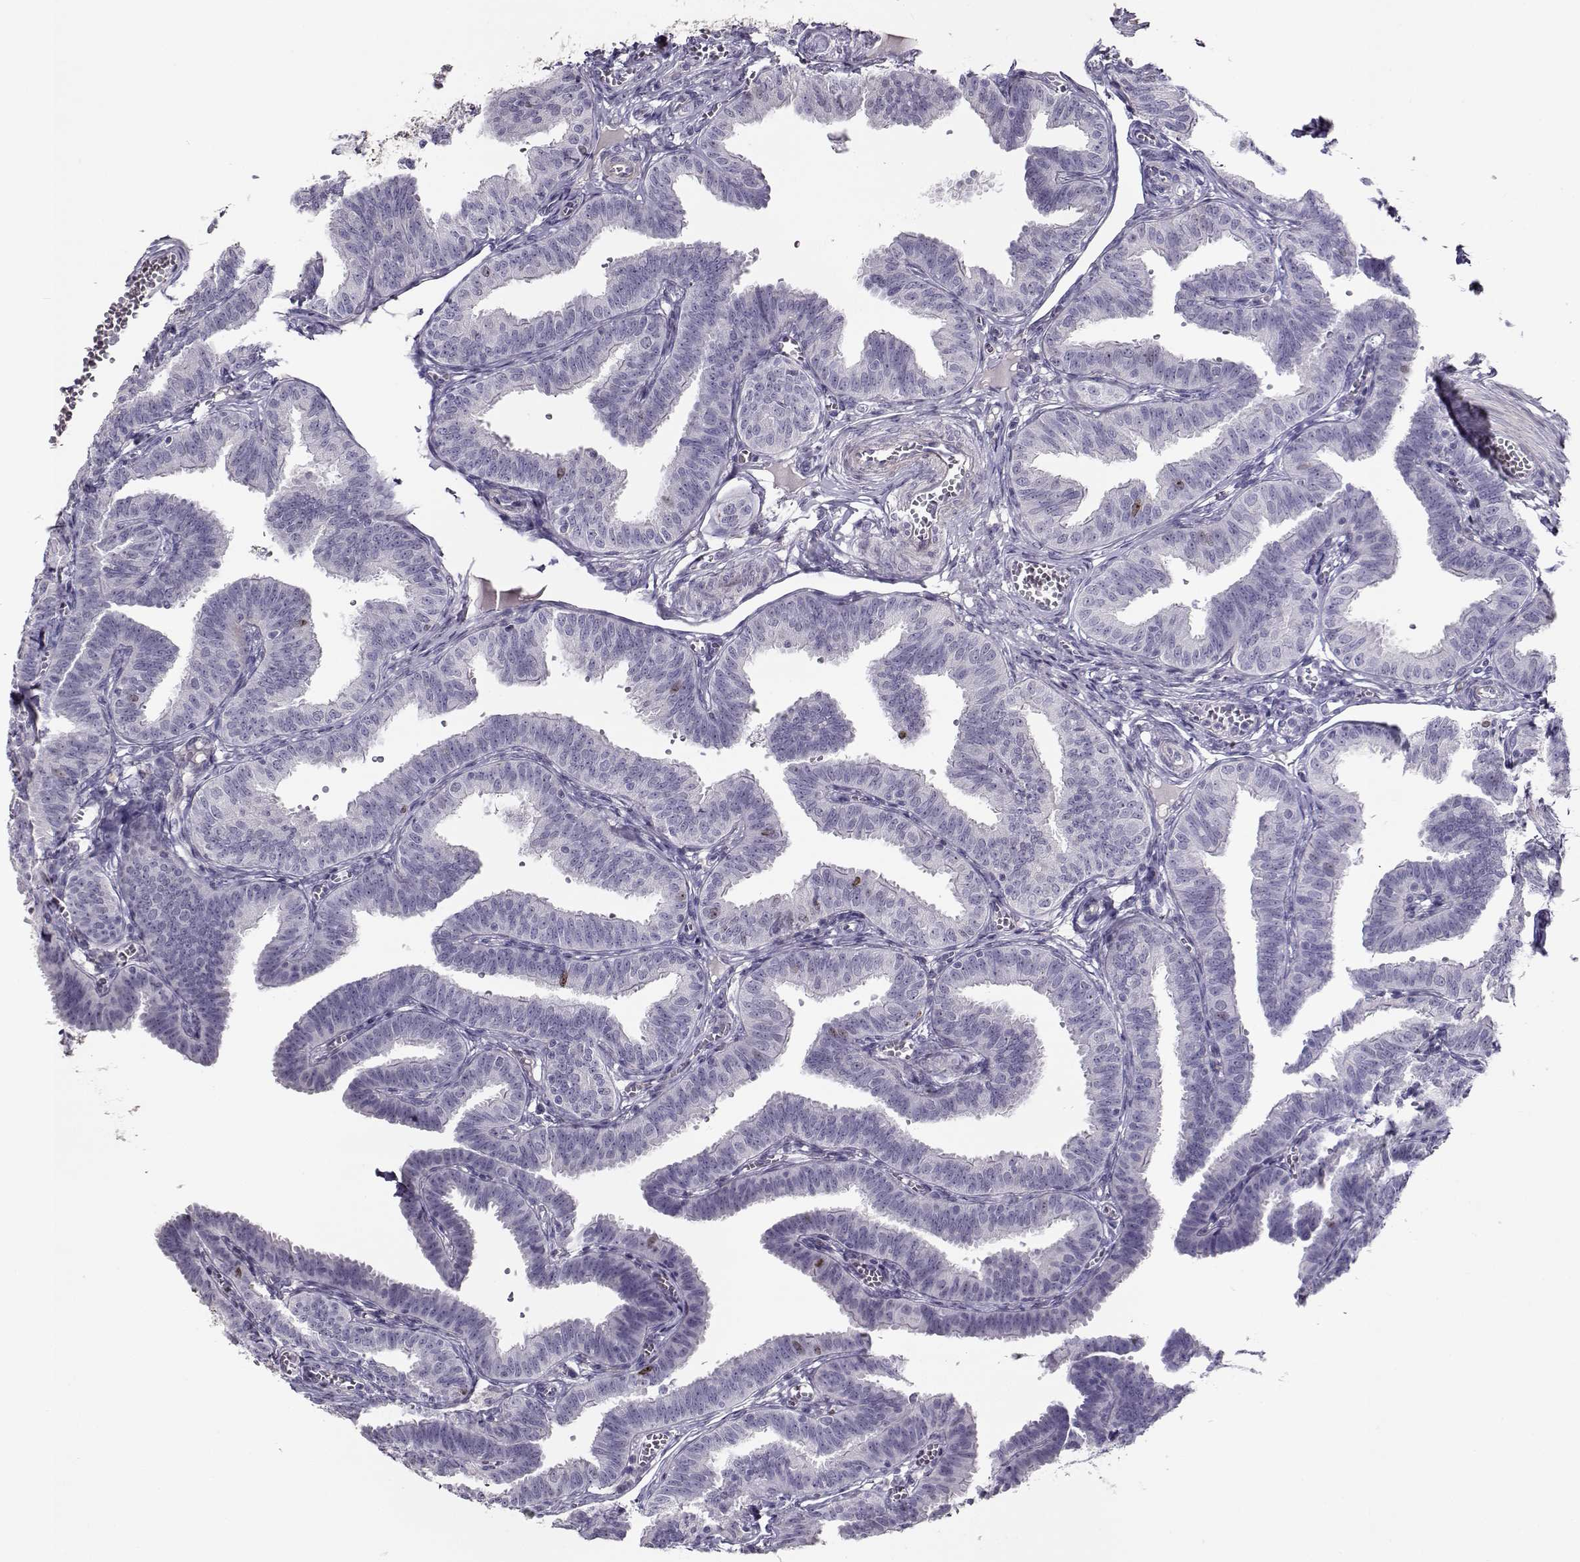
{"staining": {"intensity": "negative", "quantity": "none", "location": "none"}, "tissue": "fallopian tube", "cell_type": "Glandular cells", "image_type": "normal", "snomed": [{"axis": "morphology", "description": "Normal tissue, NOS"}, {"axis": "topography", "description": "Fallopian tube"}], "caption": "Unremarkable fallopian tube was stained to show a protein in brown. There is no significant expression in glandular cells. (Stains: DAB (3,3'-diaminobenzidine) immunohistochemistry with hematoxylin counter stain, Microscopy: brightfield microscopy at high magnification).", "gene": "NPW", "patient": {"sex": "female", "age": 25}}